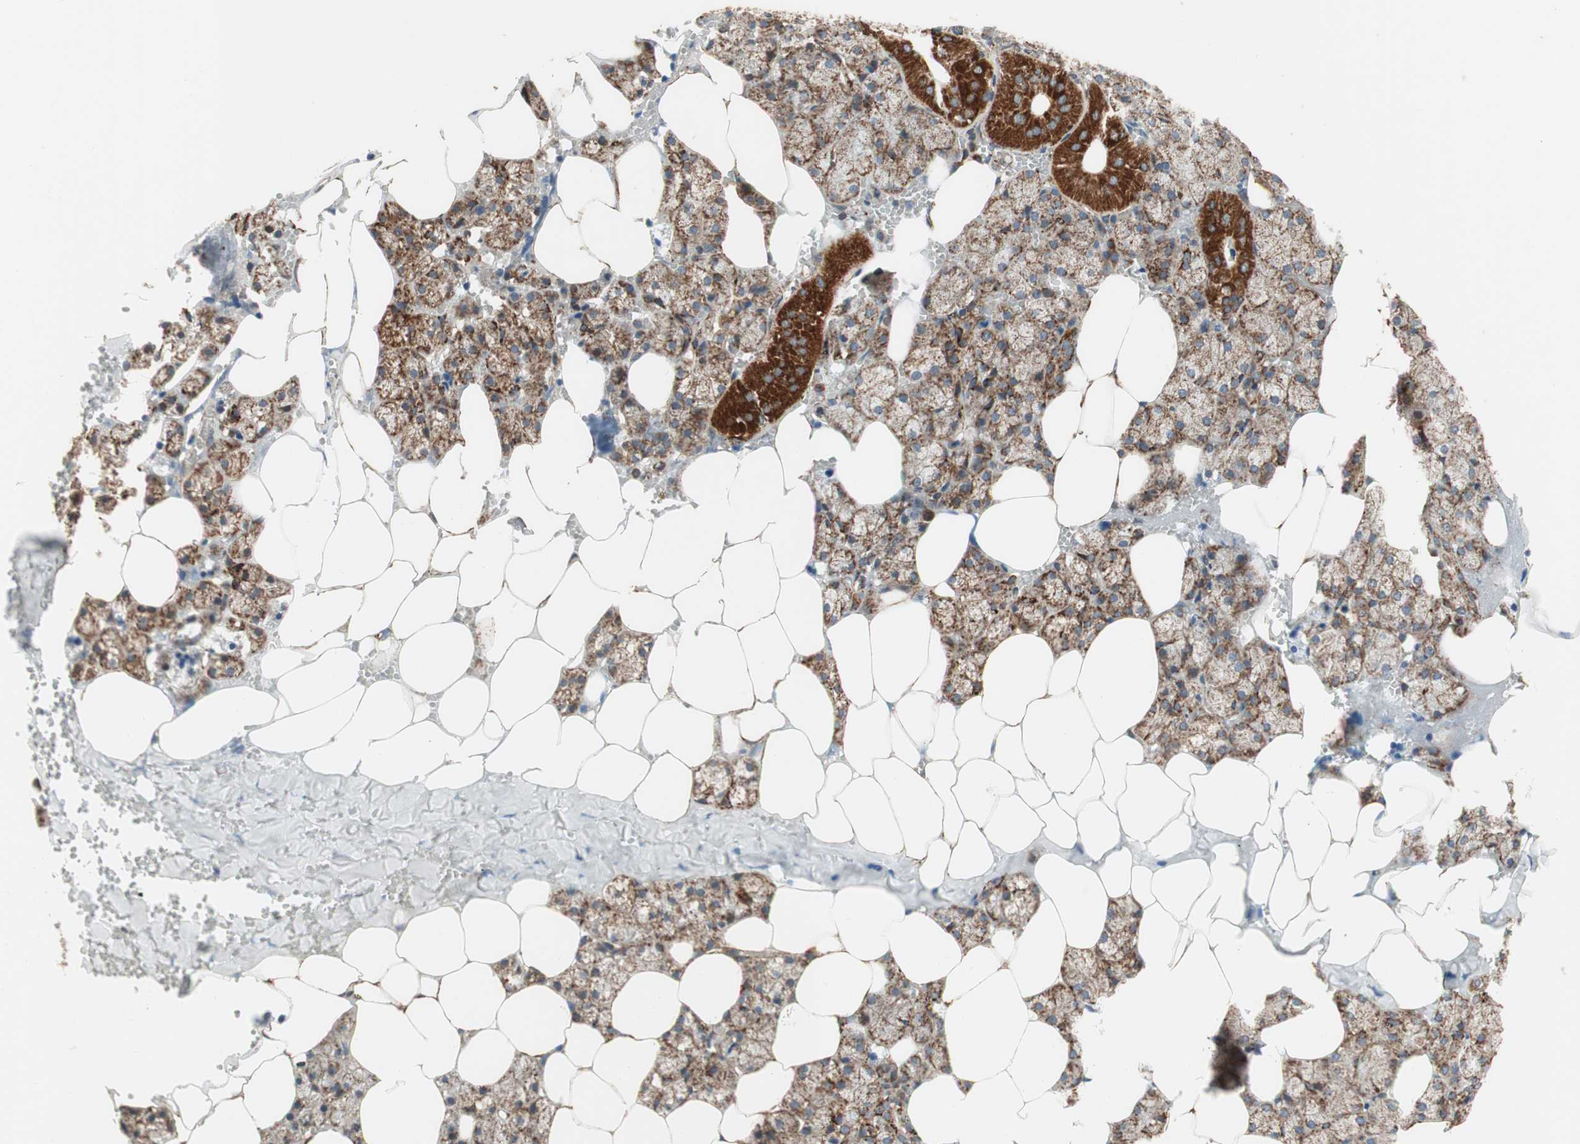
{"staining": {"intensity": "strong", "quantity": ">75%", "location": "cytoplasmic/membranous"}, "tissue": "salivary gland", "cell_type": "Glandular cells", "image_type": "normal", "snomed": [{"axis": "morphology", "description": "Normal tissue, NOS"}, {"axis": "topography", "description": "Salivary gland"}], "caption": "The immunohistochemical stain highlights strong cytoplasmic/membranous positivity in glandular cells of unremarkable salivary gland.", "gene": "AKAP1", "patient": {"sex": "male", "age": 62}}